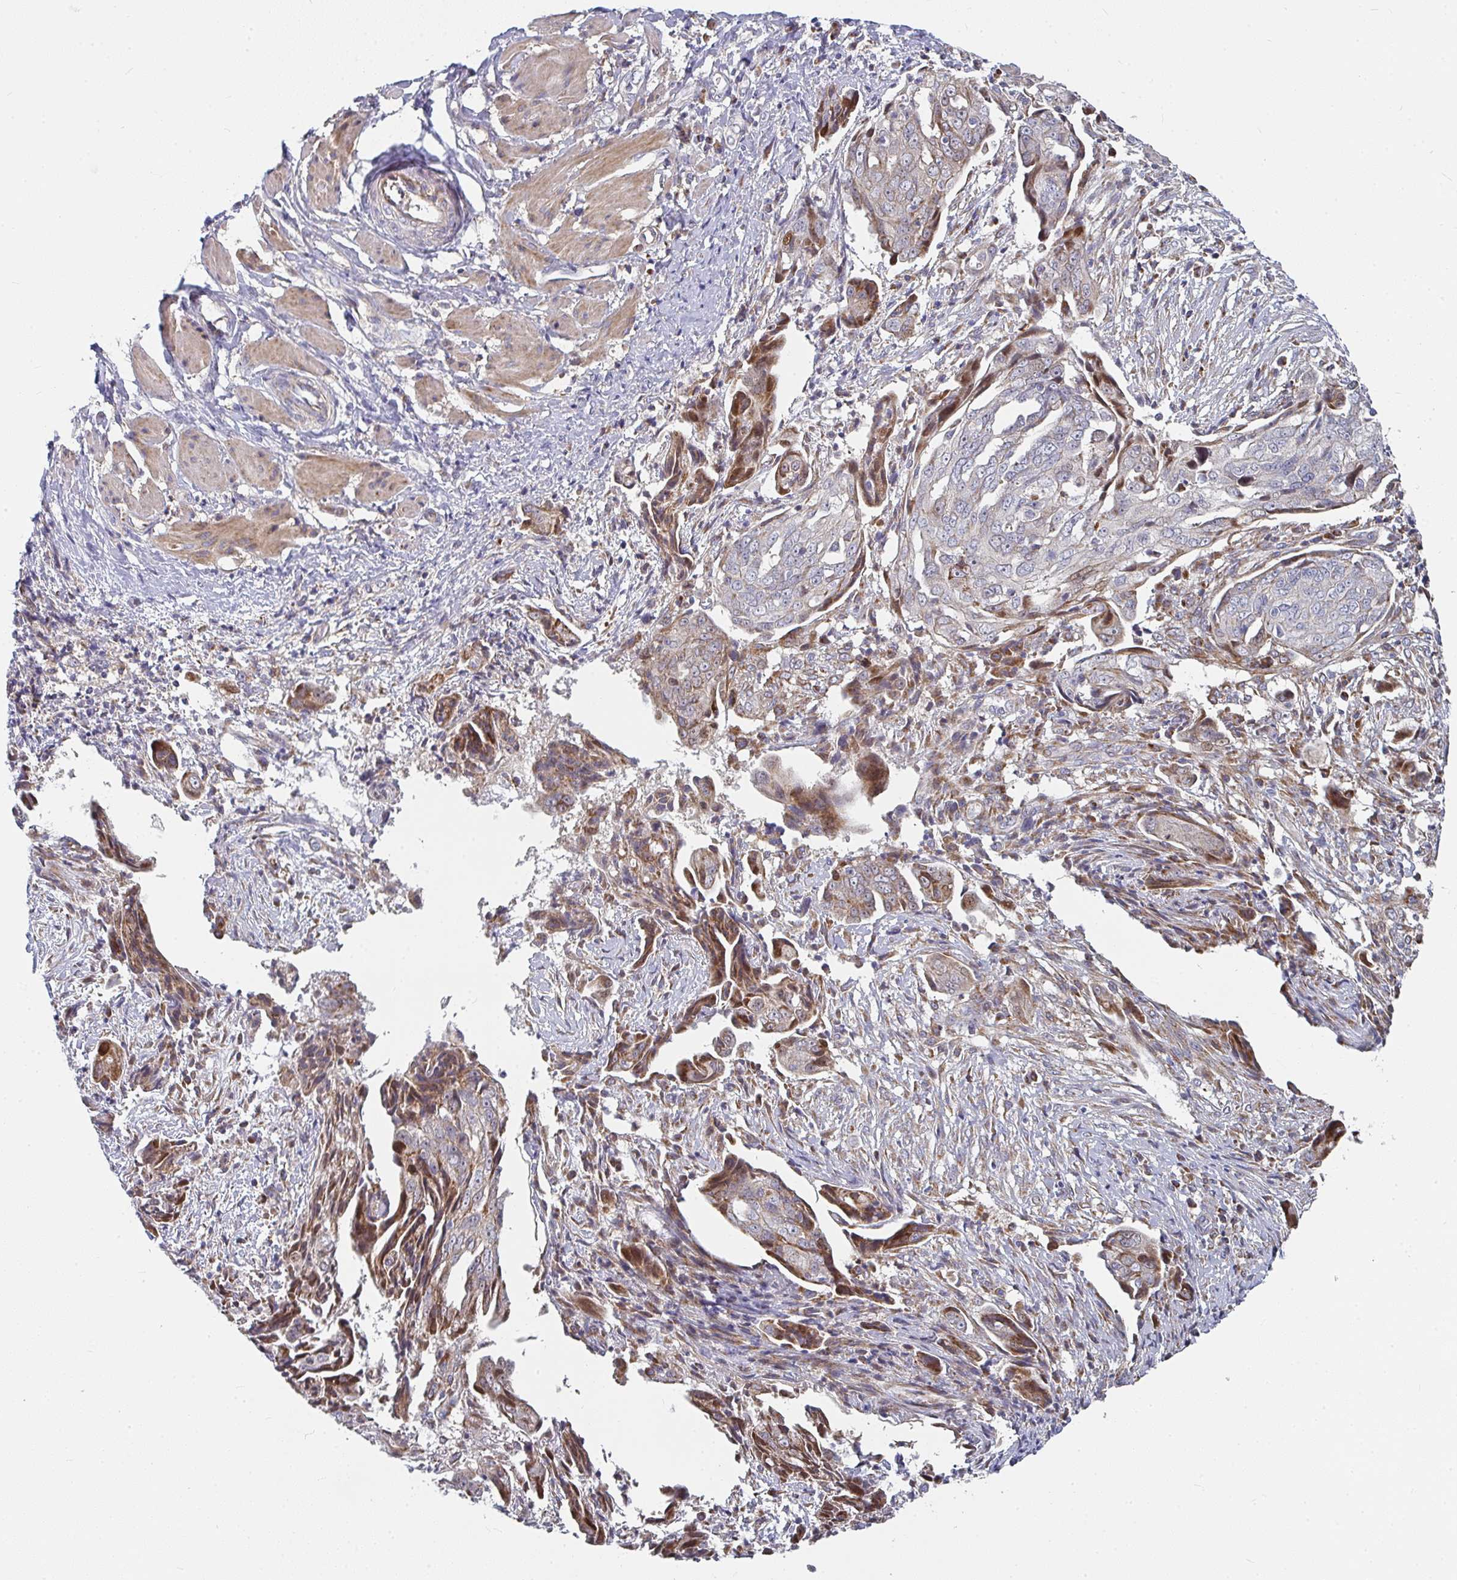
{"staining": {"intensity": "moderate", "quantity": "25%-75%", "location": "cytoplasmic/membranous"}, "tissue": "ovarian cancer", "cell_type": "Tumor cells", "image_type": "cancer", "snomed": [{"axis": "morphology", "description": "Carcinoma, endometroid"}, {"axis": "topography", "description": "Ovary"}], "caption": "Endometroid carcinoma (ovarian) stained for a protein displays moderate cytoplasmic/membranous positivity in tumor cells. (Stains: DAB in brown, nuclei in blue, Microscopy: brightfield microscopy at high magnification).", "gene": "RHEBL1", "patient": {"sex": "female", "age": 70}}